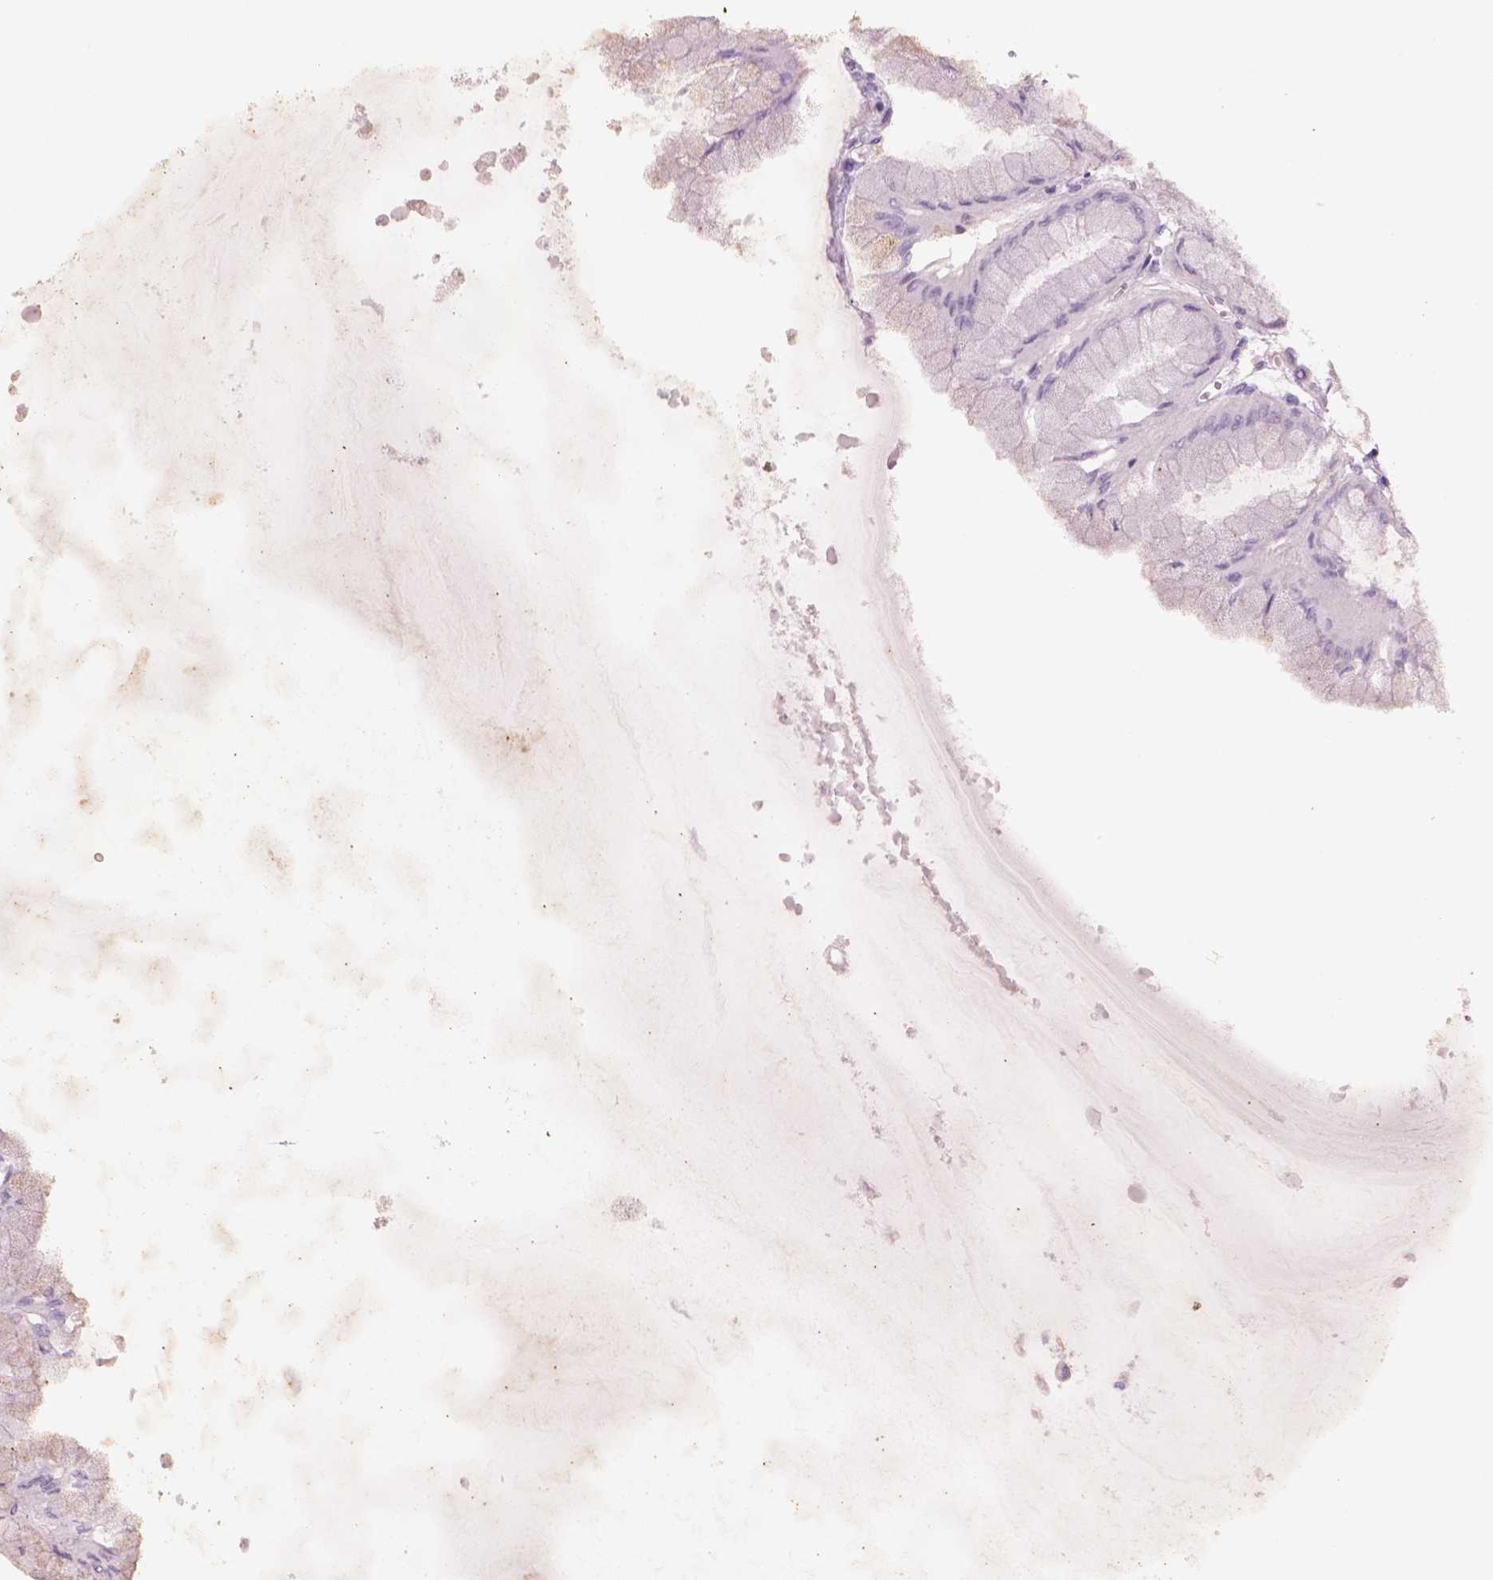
{"staining": {"intensity": "negative", "quantity": "none", "location": "none"}, "tissue": "stomach", "cell_type": "Glandular cells", "image_type": "normal", "snomed": [{"axis": "morphology", "description": "Normal tissue, NOS"}, {"axis": "topography", "description": "Stomach, upper"}], "caption": "DAB (3,3'-diaminobenzidine) immunohistochemical staining of unremarkable human stomach demonstrates no significant expression in glandular cells.", "gene": "SLC1A7", "patient": {"sex": "male", "age": 60}}